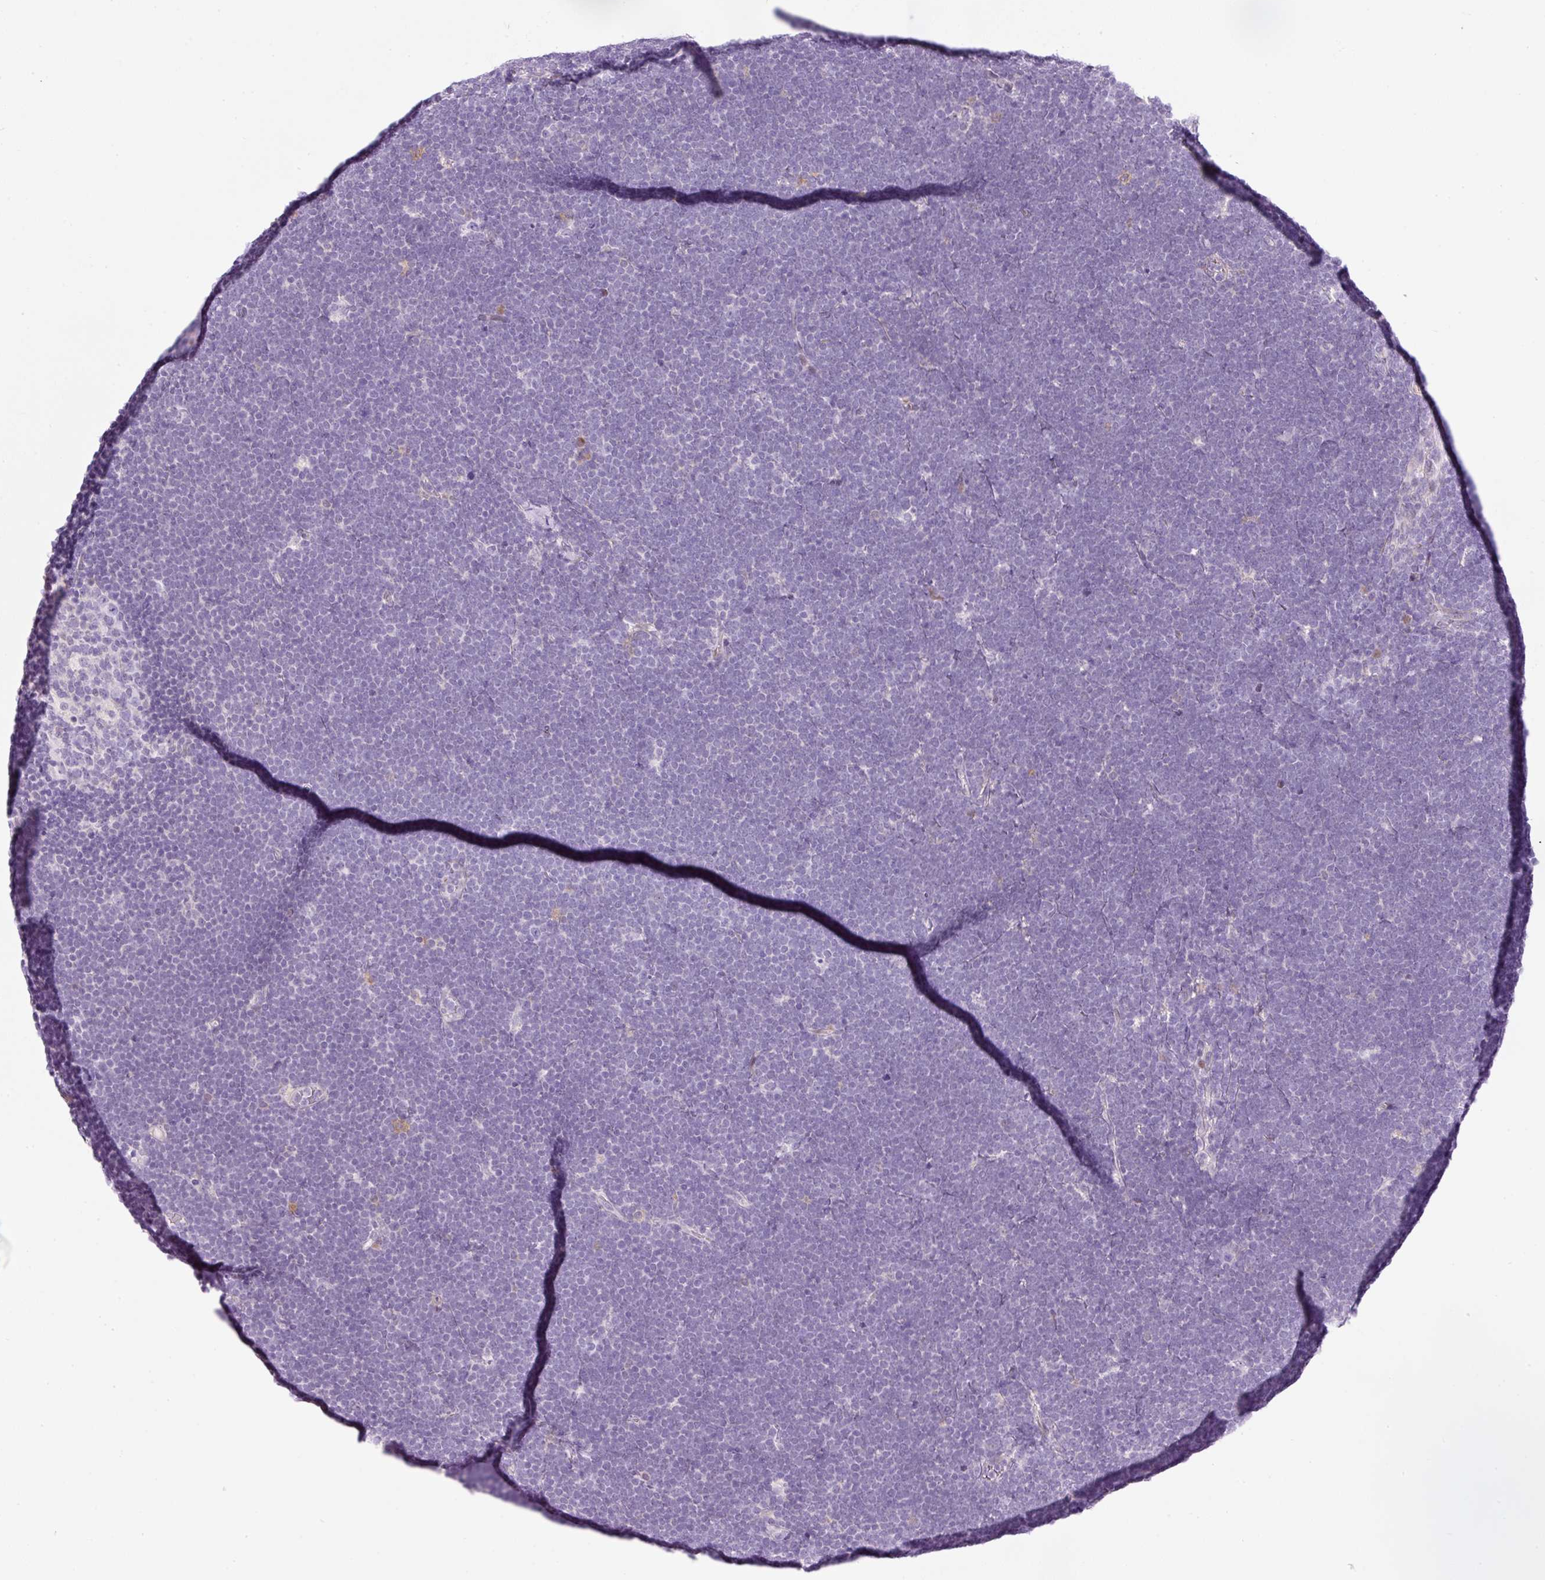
{"staining": {"intensity": "negative", "quantity": "none", "location": "none"}, "tissue": "lymphoma", "cell_type": "Tumor cells", "image_type": "cancer", "snomed": [{"axis": "morphology", "description": "Malignant lymphoma, non-Hodgkin's type, High grade"}, {"axis": "topography", "description": "Lymph node"}], "caption": "Protein analysis of lymphoma exhibits no significant positivity in tumor cells.", "gene": "SRC", "patient": {"sex": "male", "age": 13}}